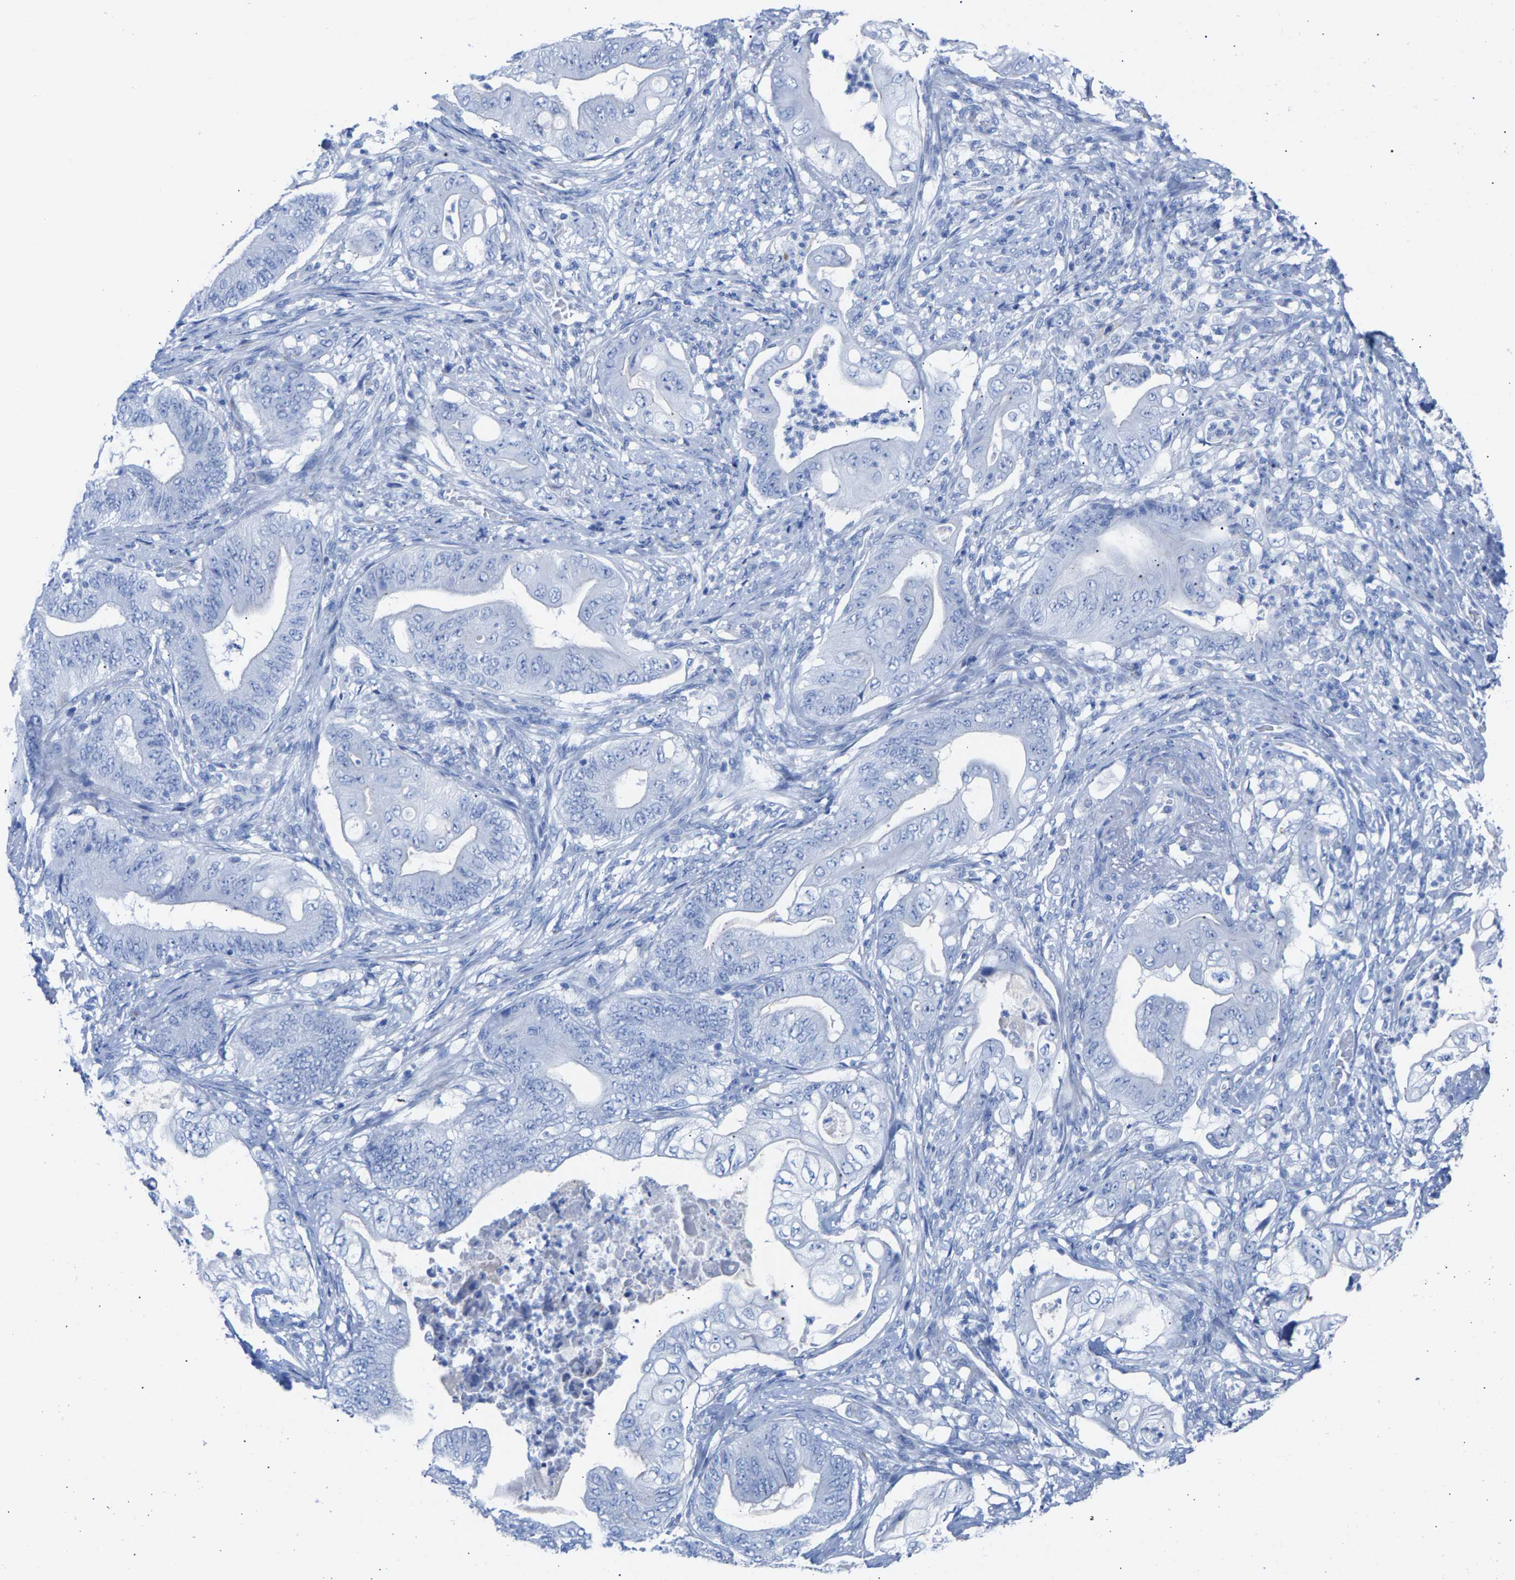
{"staining": {"intensity": "negative", "quantity": "none", "location": "none"}, "tissue": "stomach cancer", "cell_type": "Tumor cells", "image_type": "cancer", "snomed": [{"axis": "morphology", "description": "Adenocarcinoma, NOS"}, {"axis": "topography", "description": "Stomach"}], "caption": "Immunohistochemical staining of human stomach adenocarcinoma reveals no significant expression in tumor cells.", "gene": "CPA1", "patient": {"sex": "female", "age": 73}}